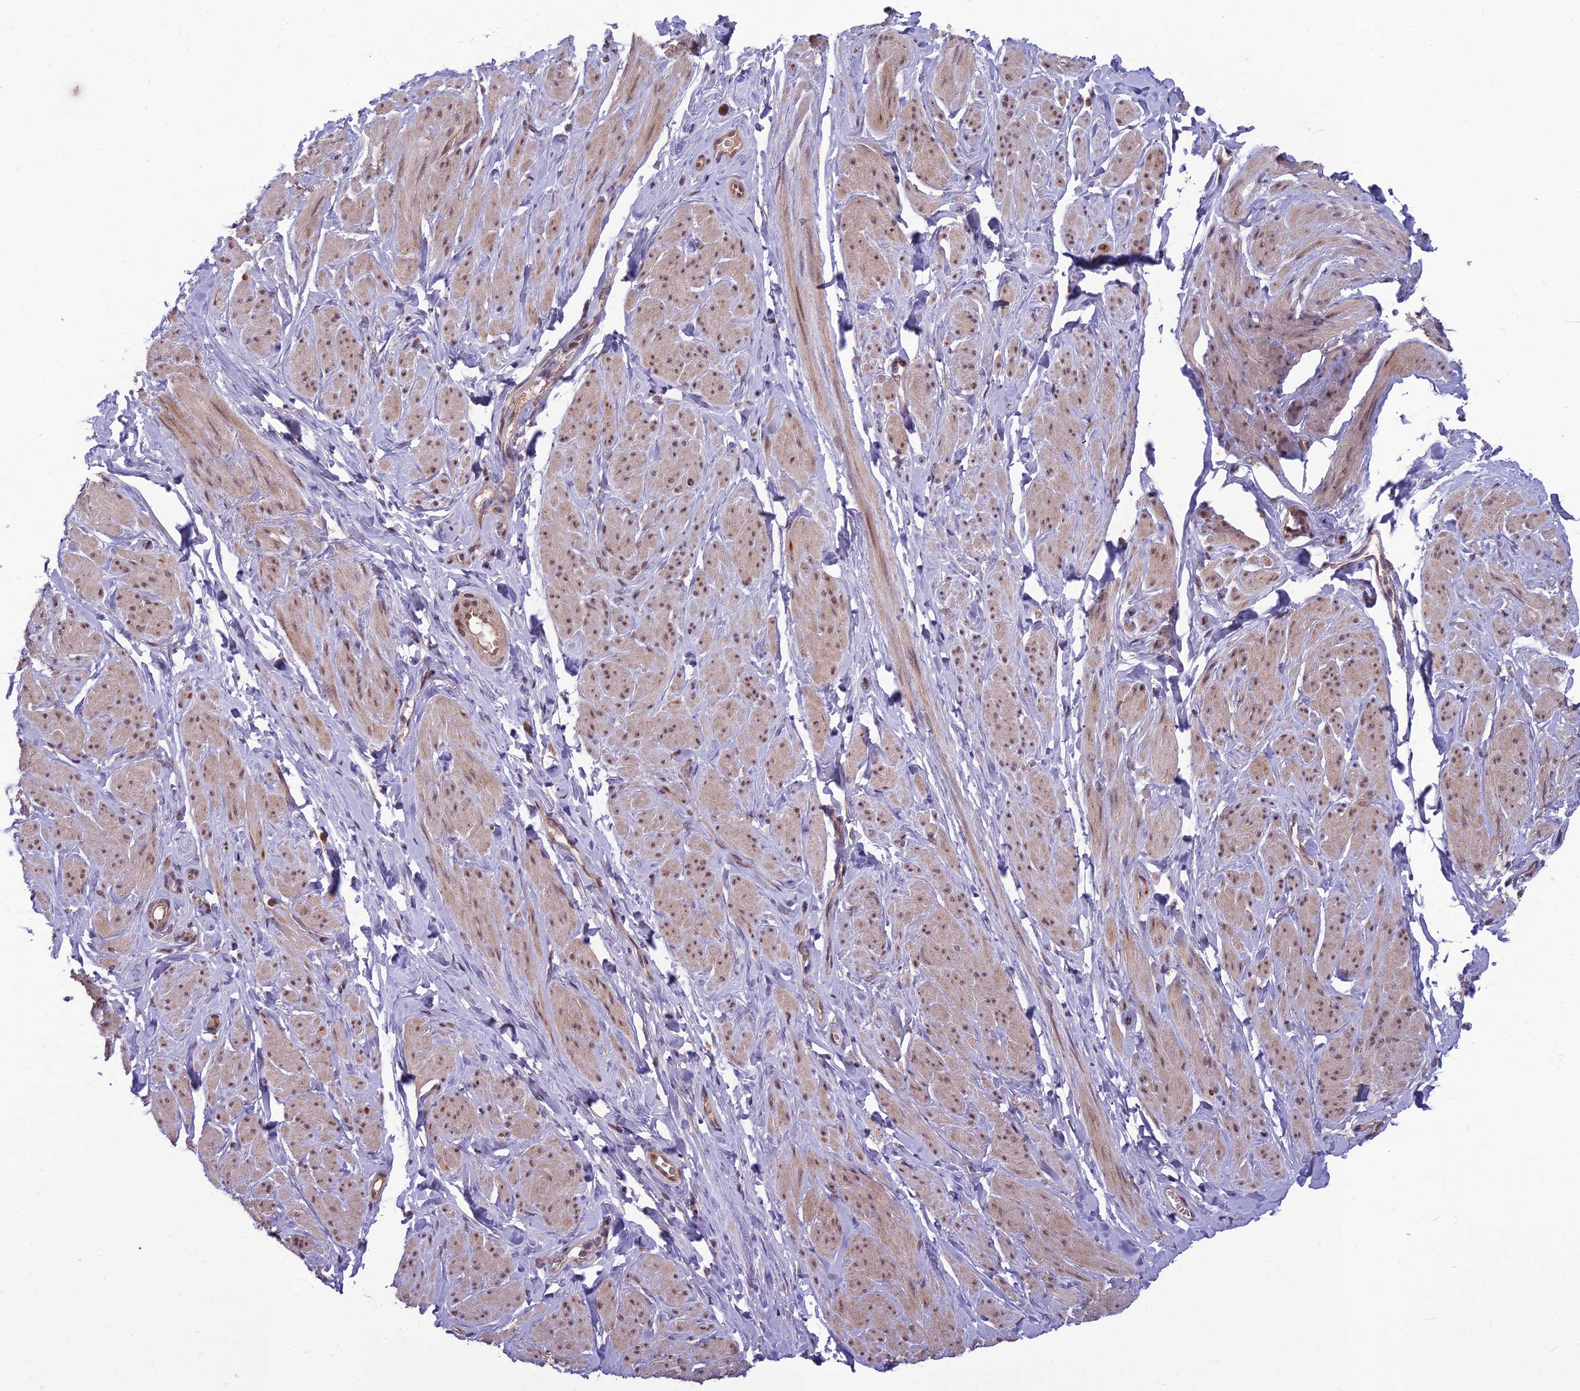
{"staining": {"intensity": "weak", "quantity": "25%-75%", "location": "cytoplasmic/membranous,nuclear"}, "tissue": "smooth muscle", "cell_type": "Smooth muscle cells", "image_type": "normal", "snomed": [{"axis": "morphology", "description": "Normal tissue, NOS"}, {"axis": "topography", "description": "Smooth muscle"}, {"axis": "topography", "description": "Peripheral nerve tissue"}], "caption": "The micrograph exhibits staining of unremarkable smooth muscle, revealing weak cytoplasmic/membranous,nuclear protein staining (brown color) within smooth muscle cells. (DAB IHC, brown staining for protein, blue staining for nuclei).", "gene": "FBRS", "patient": {"sex": "male", "age": 69}}